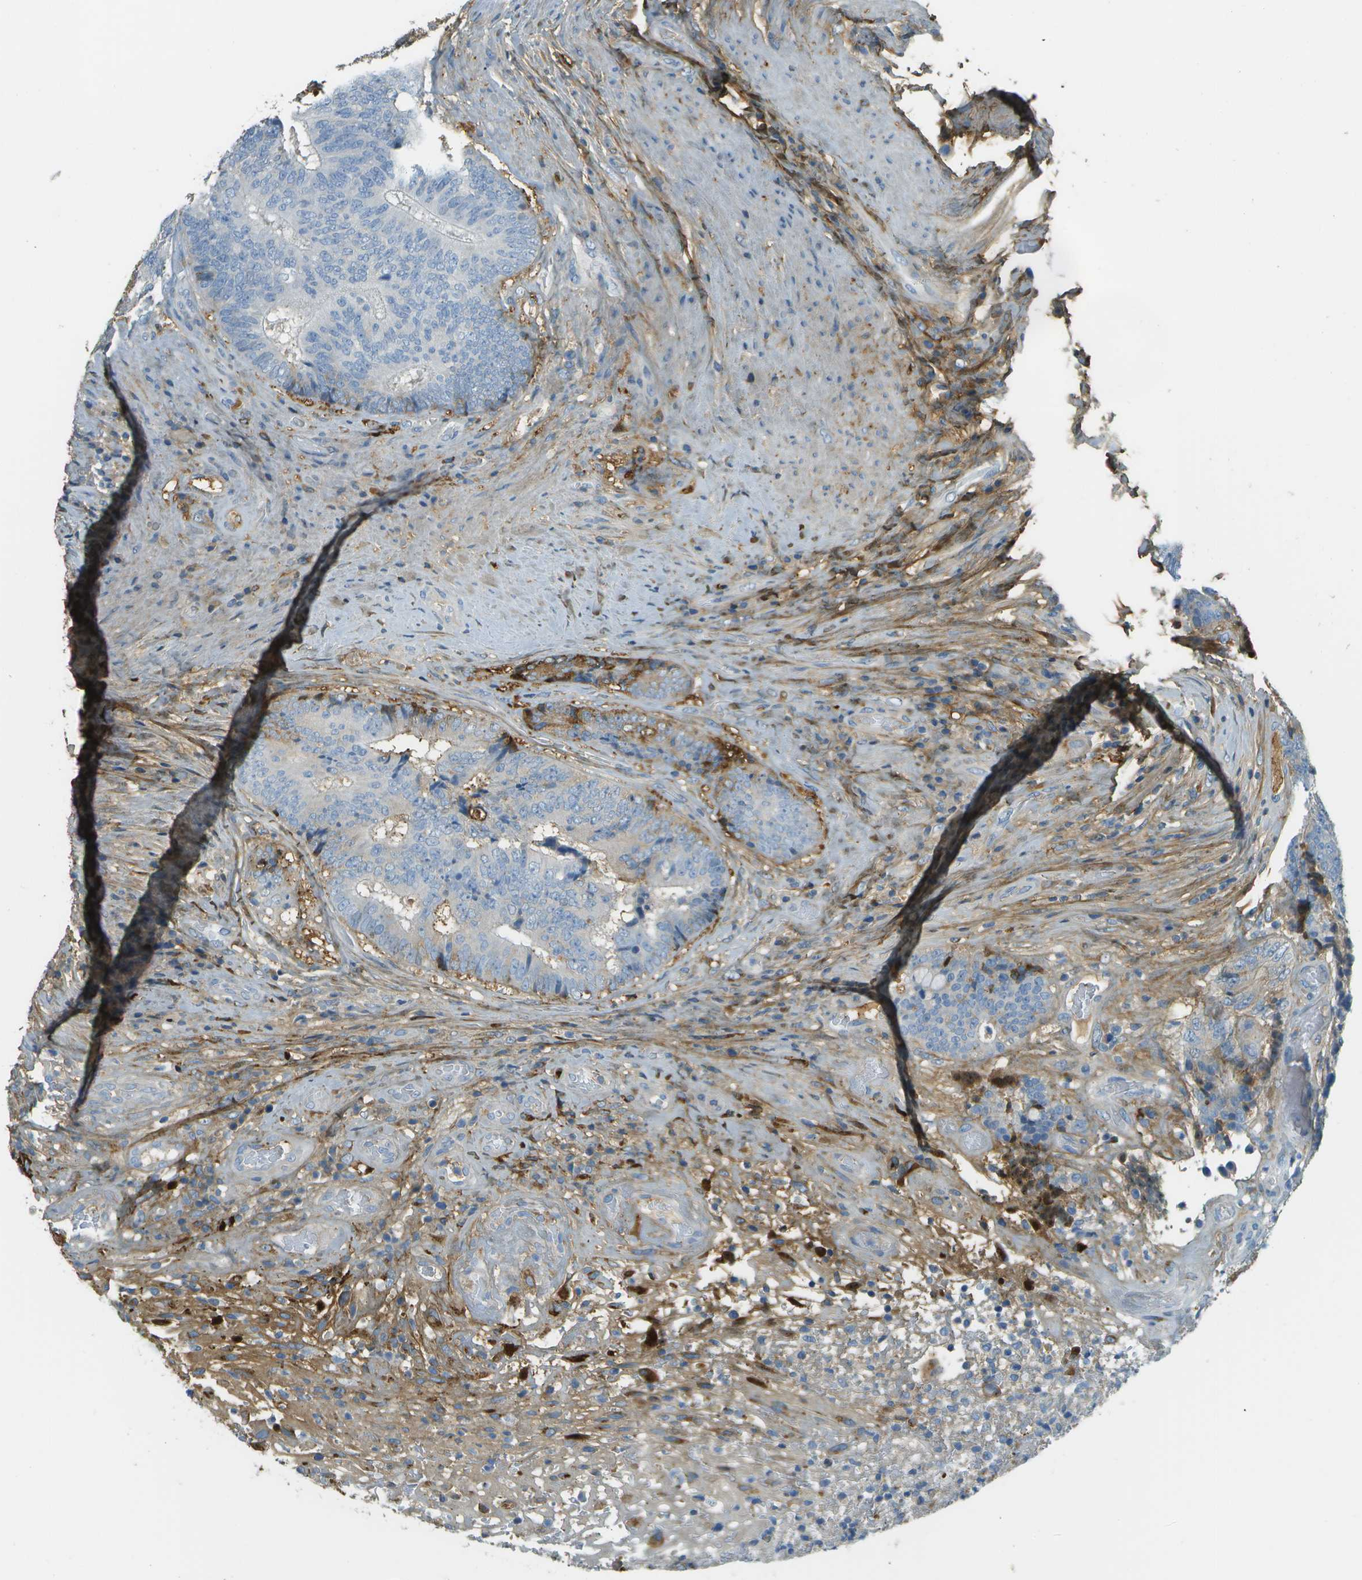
{"staining": {"intensity": "negative", "quantity": "none", "location": "none"}, "tissue": "colorectal cancer", "cell_type": "Tumor cells", "image_type": "cancer", "snomed": [{"axis": "morphology", "description": "Adenocarcinoma, NOS"}, {"axis": "topography", "description": "Rectum"}], "caption": "This is an immunohistochemistry photomicrograph of human colorectal cancer. There is no expression in tumor cells.", "gene": "DCN", "patient": {"sex": "male", "age": 72}}